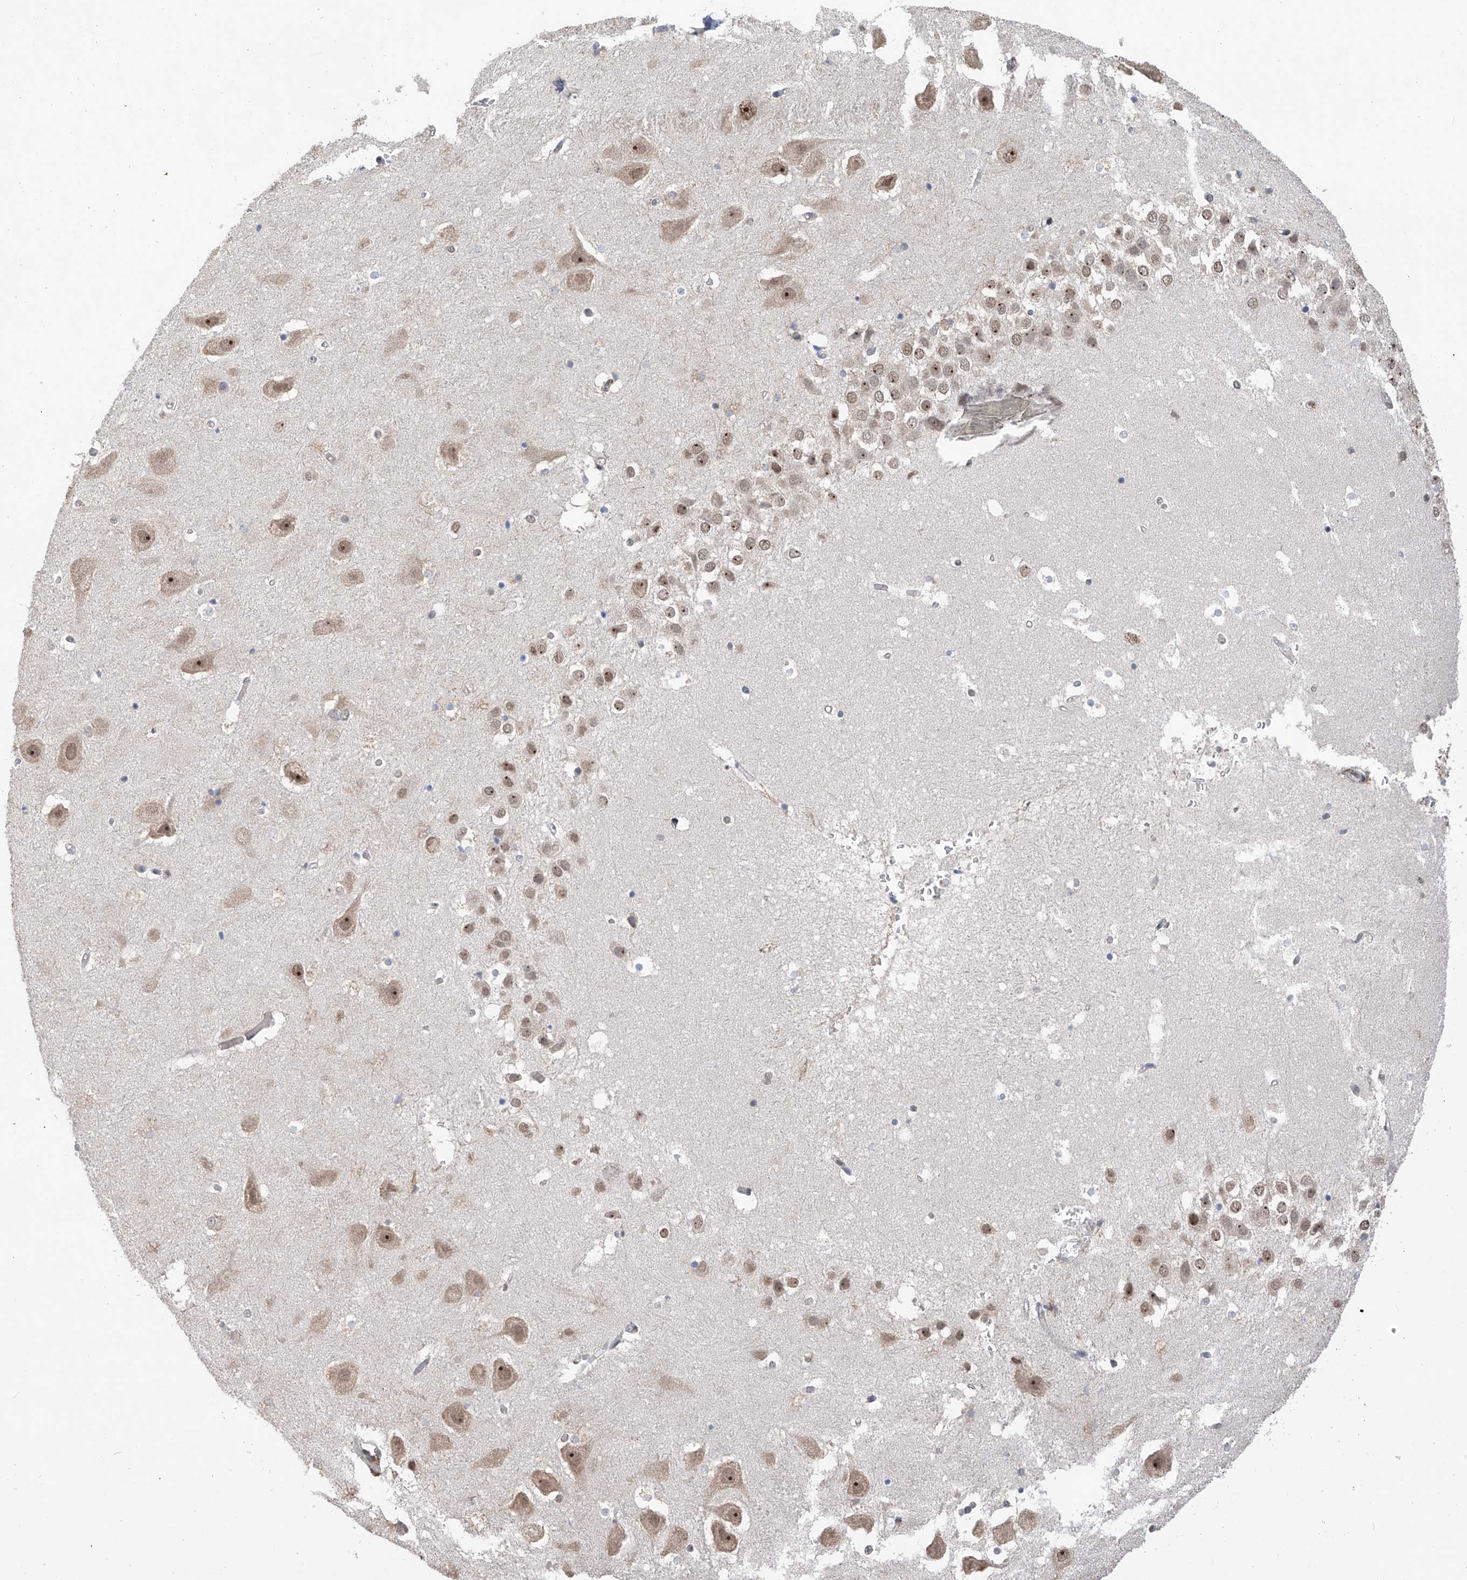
{"staining": {"intensity": "negative", "quantity": "none", "location": "none"}, "tissue": "hippocampus", "cell_type": "Glial cells", "image_type": "normal", "snomed": [{"axis": "morphology", "description": "Normal tissue, NOS"}, {"axis": "topography", "description": "Hippocampus"}], "caption": "A micrograph of hippocampus stained for a protein reveals no brown staining in glial cells. Brightfield microscopy of immunohistochemistry stained with DAB (3,3'-diaminobenzidine) (brown) and hematoxylin (blue), captured at high magnification.", "gene": "C1orf131", "patient": {"sex": "female", "age": 52}}